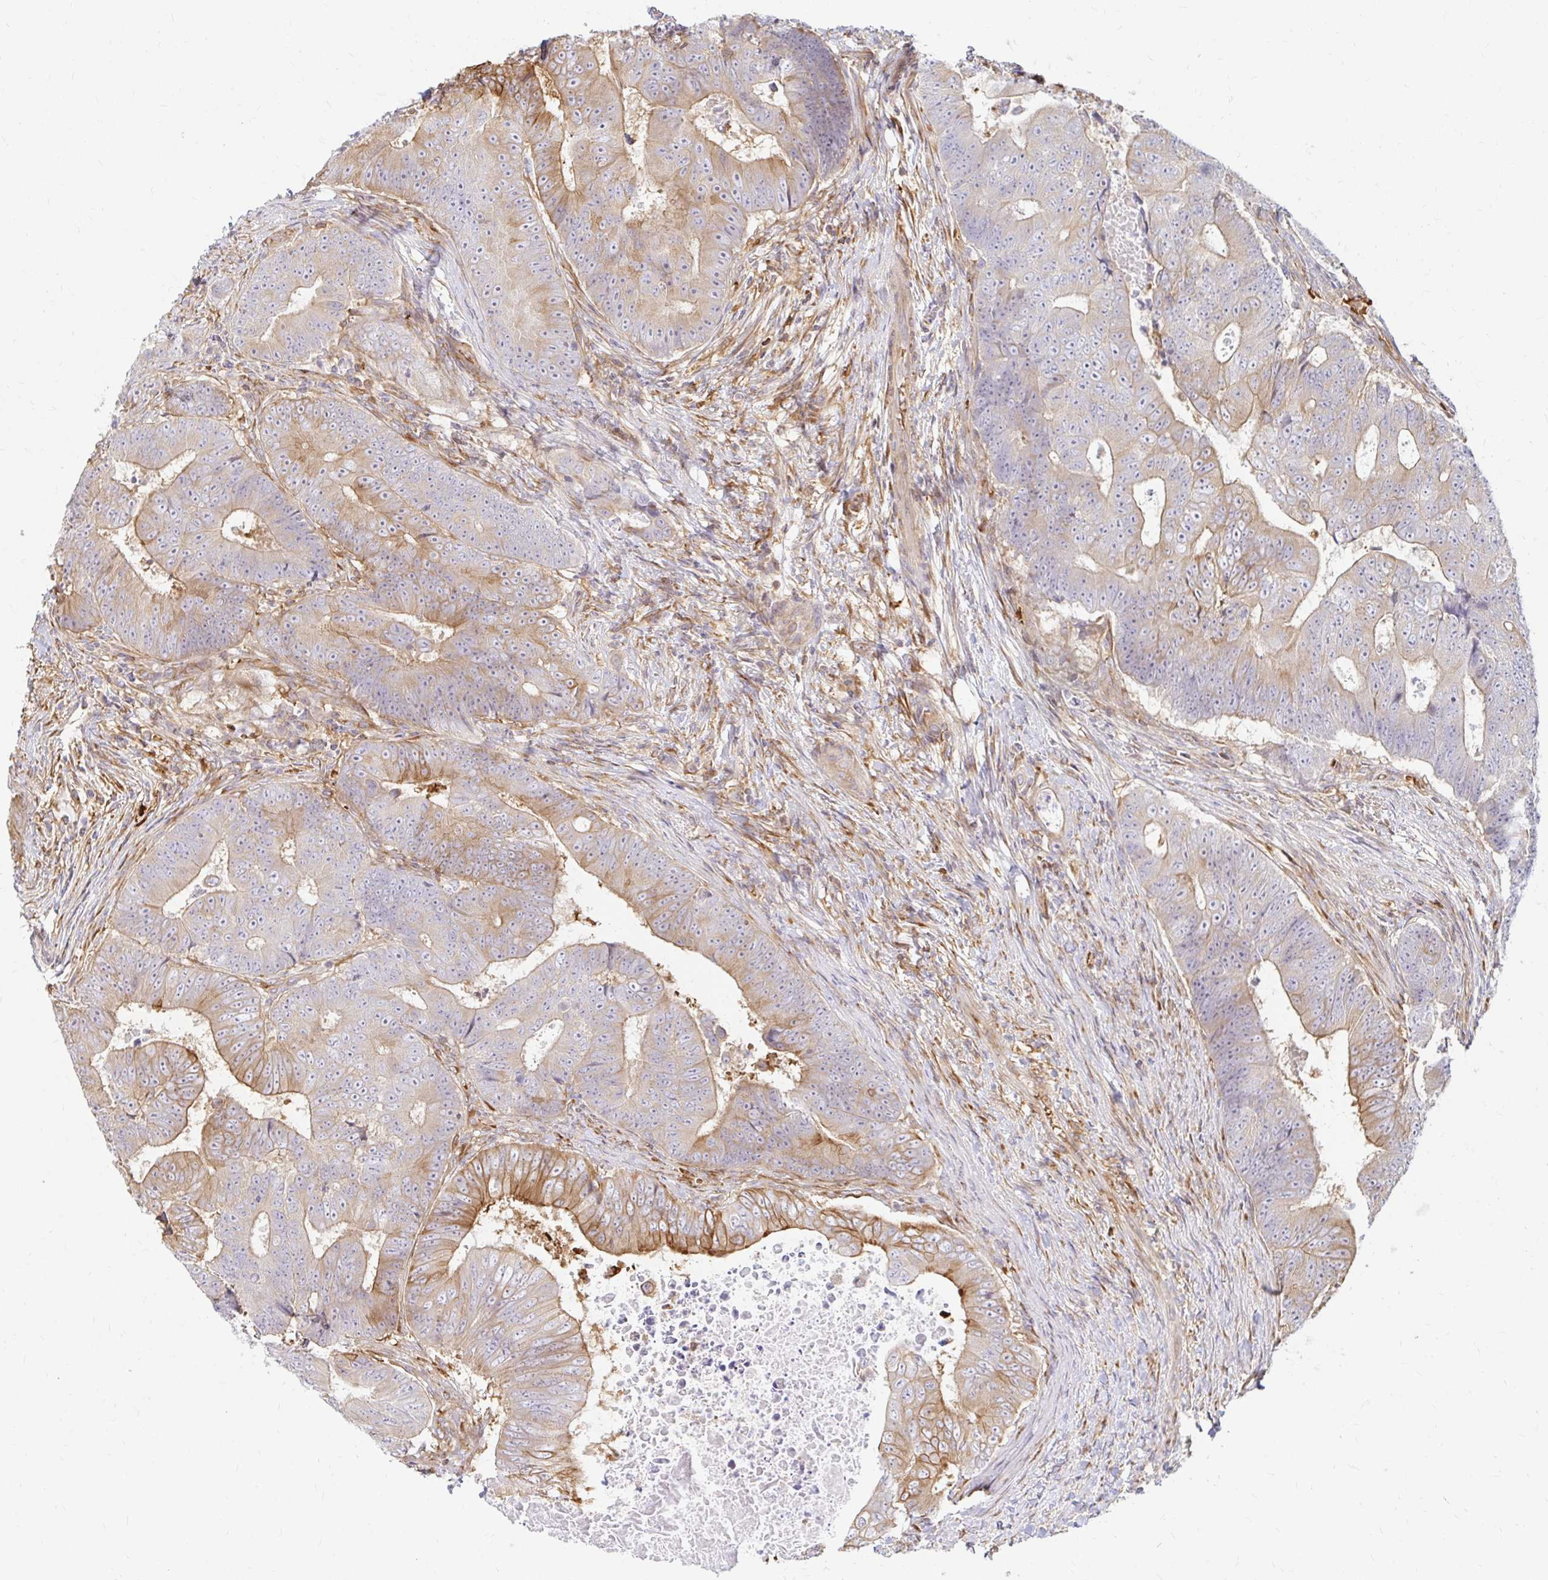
{"staining": {"intensity": "moderate", "quantity": "<25%", "location": "cytoplasmic/membranous"}, "tissue": "colorectal cancer", "cell_type": "Tumor cells", "image_type": "cancer", "snomed": [{"axis": "morphology", "description": "Adenocarcinoma, NOS"}, {"axis": "topography", "description": "Colon"}], "caption": "DAB (3,3'-diaminobenzidine) immunohistochemical staining of adenocarcinoma (colorectal) shows moderate cytoplasmic/membranous protein positivity in about <25% of tumor cells.", "gene": "CAST", "patient": {"sex": "female", "age": 48}}